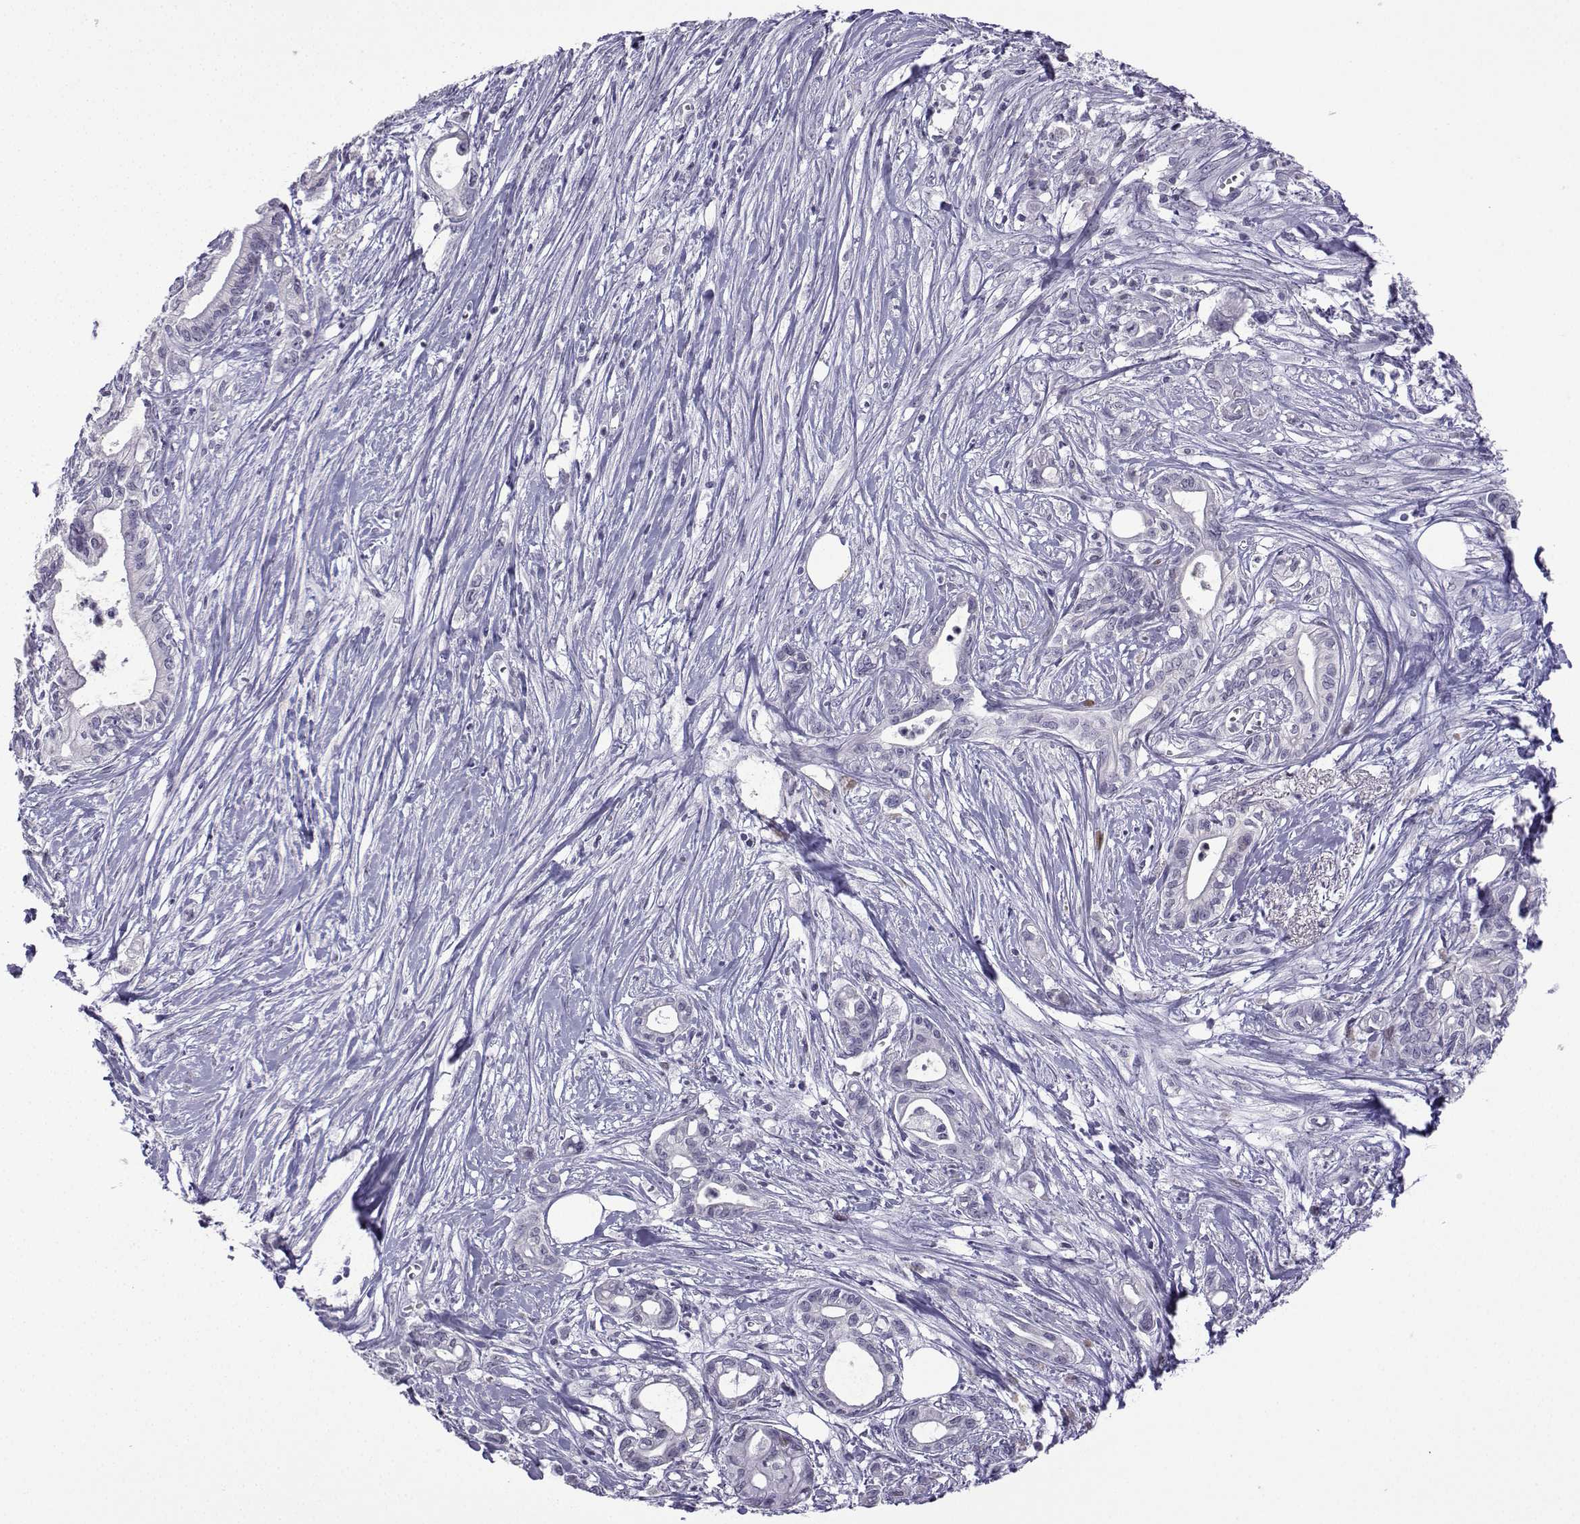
{"staining": {"intensity": "negative", "quantity": "none", "location": "none"}, "tissue": "pancreatic cancer", "cell_type": "Tumor cells", "image_type": "cancer", "snomed": [{"axis": "morphology", "description": "Adenocarcinoma, NOS"}, {"axis": "topography", "description": "Pancreas"}], "caption": "The photomicrograph exhibits no significant expression in tumor cells of pancreatic cancer (adenocarcinoma).", "gene": "CFAP70", "patient": {"sex": "male", "age": 71}}